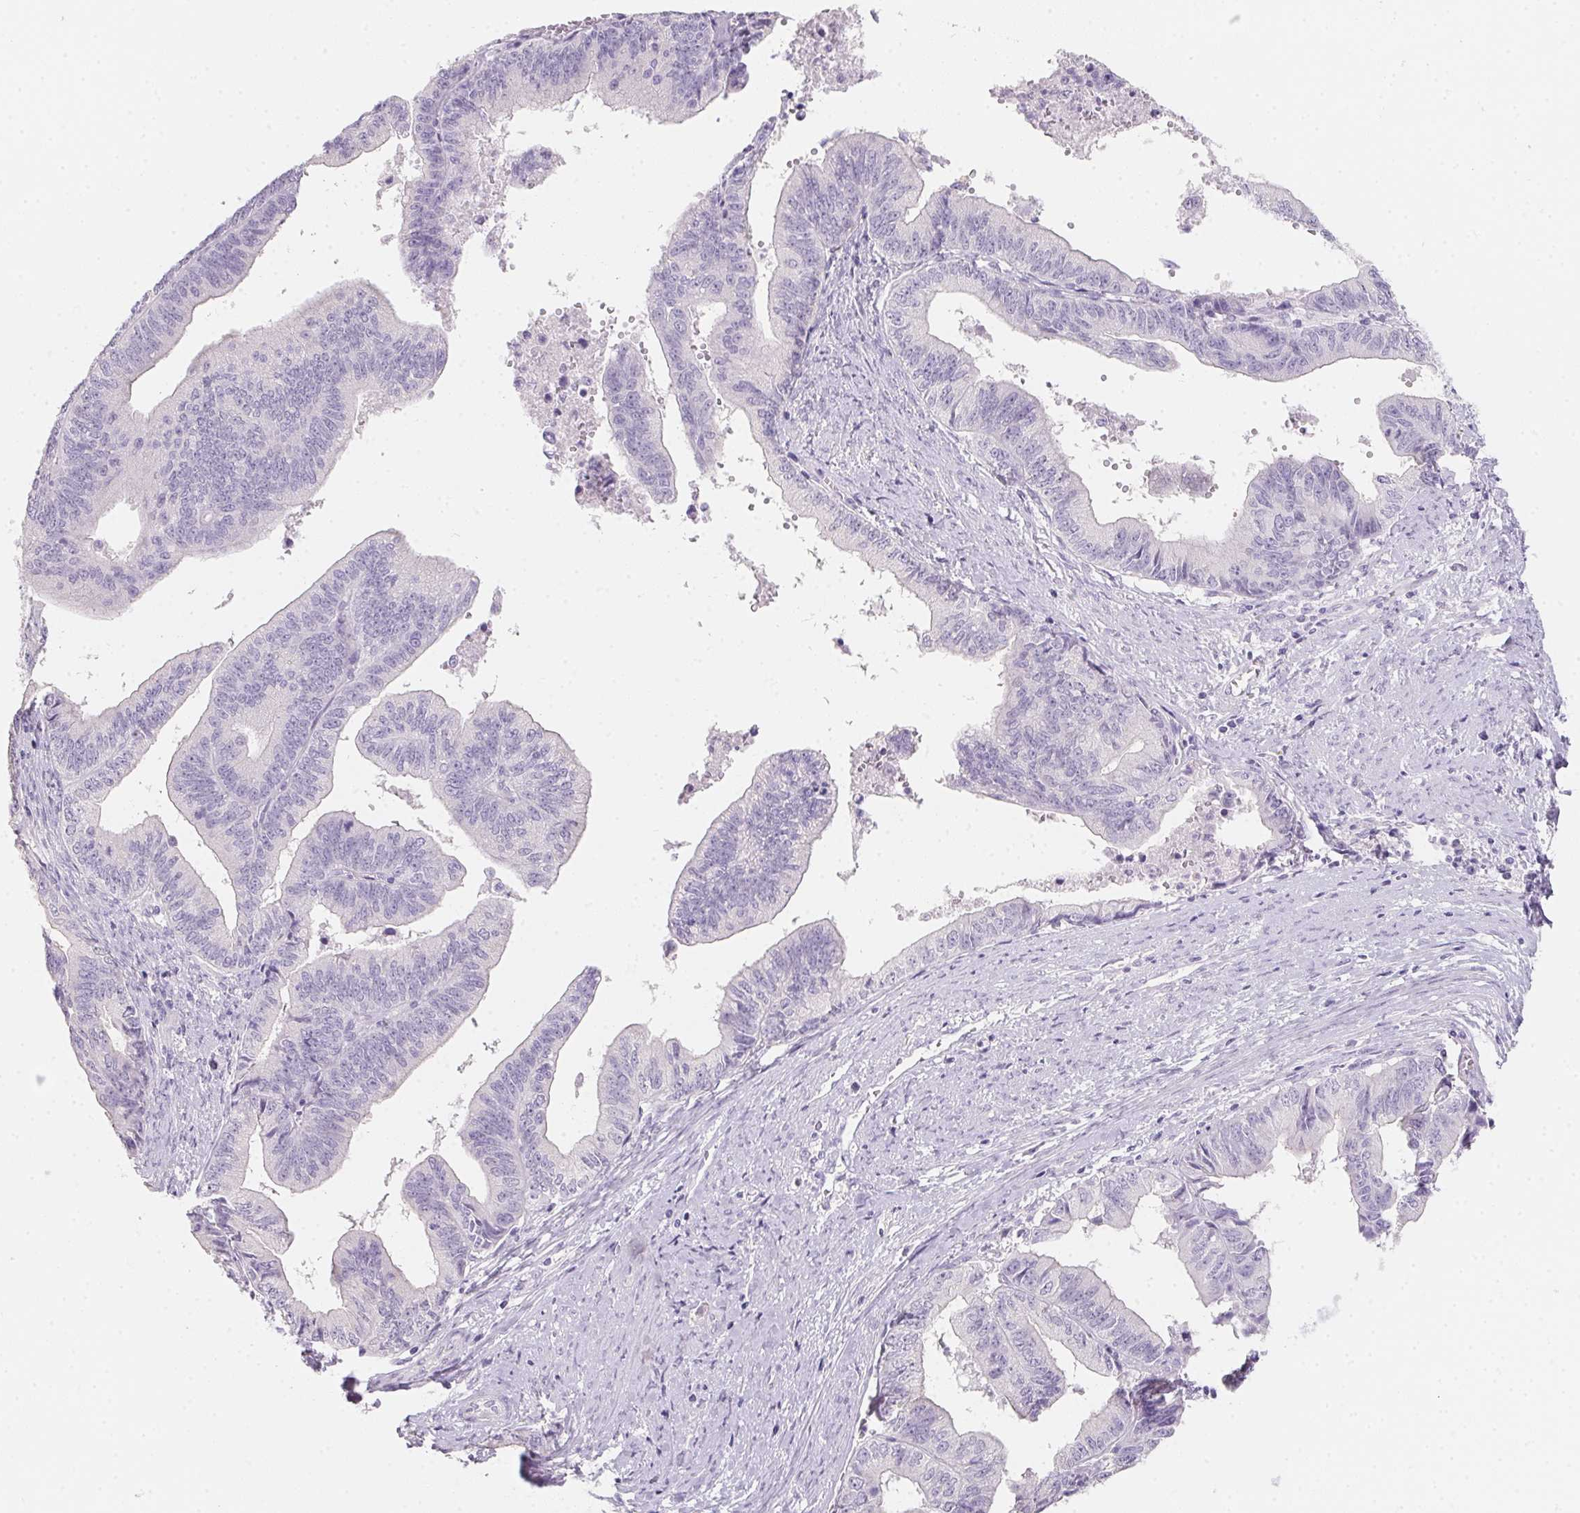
{"staining": {"intensity": "negative", "quantity": "none", "location": "none"}, "tissue": "endometrial cancer", "cell_type": "Tumor cells", "image_type": "cancer", "snomed": [{"axis": "morphology", "description": "Adenocarcinoma, NOS"}, {"axis": "topography", "description": "Endometrium"}], "caption": "Tumor cells are negative for brown protein staining in endometrial adenocarcinoma.", "gene": "MYL4", "patient": {"sex": "female", "age": 65}}